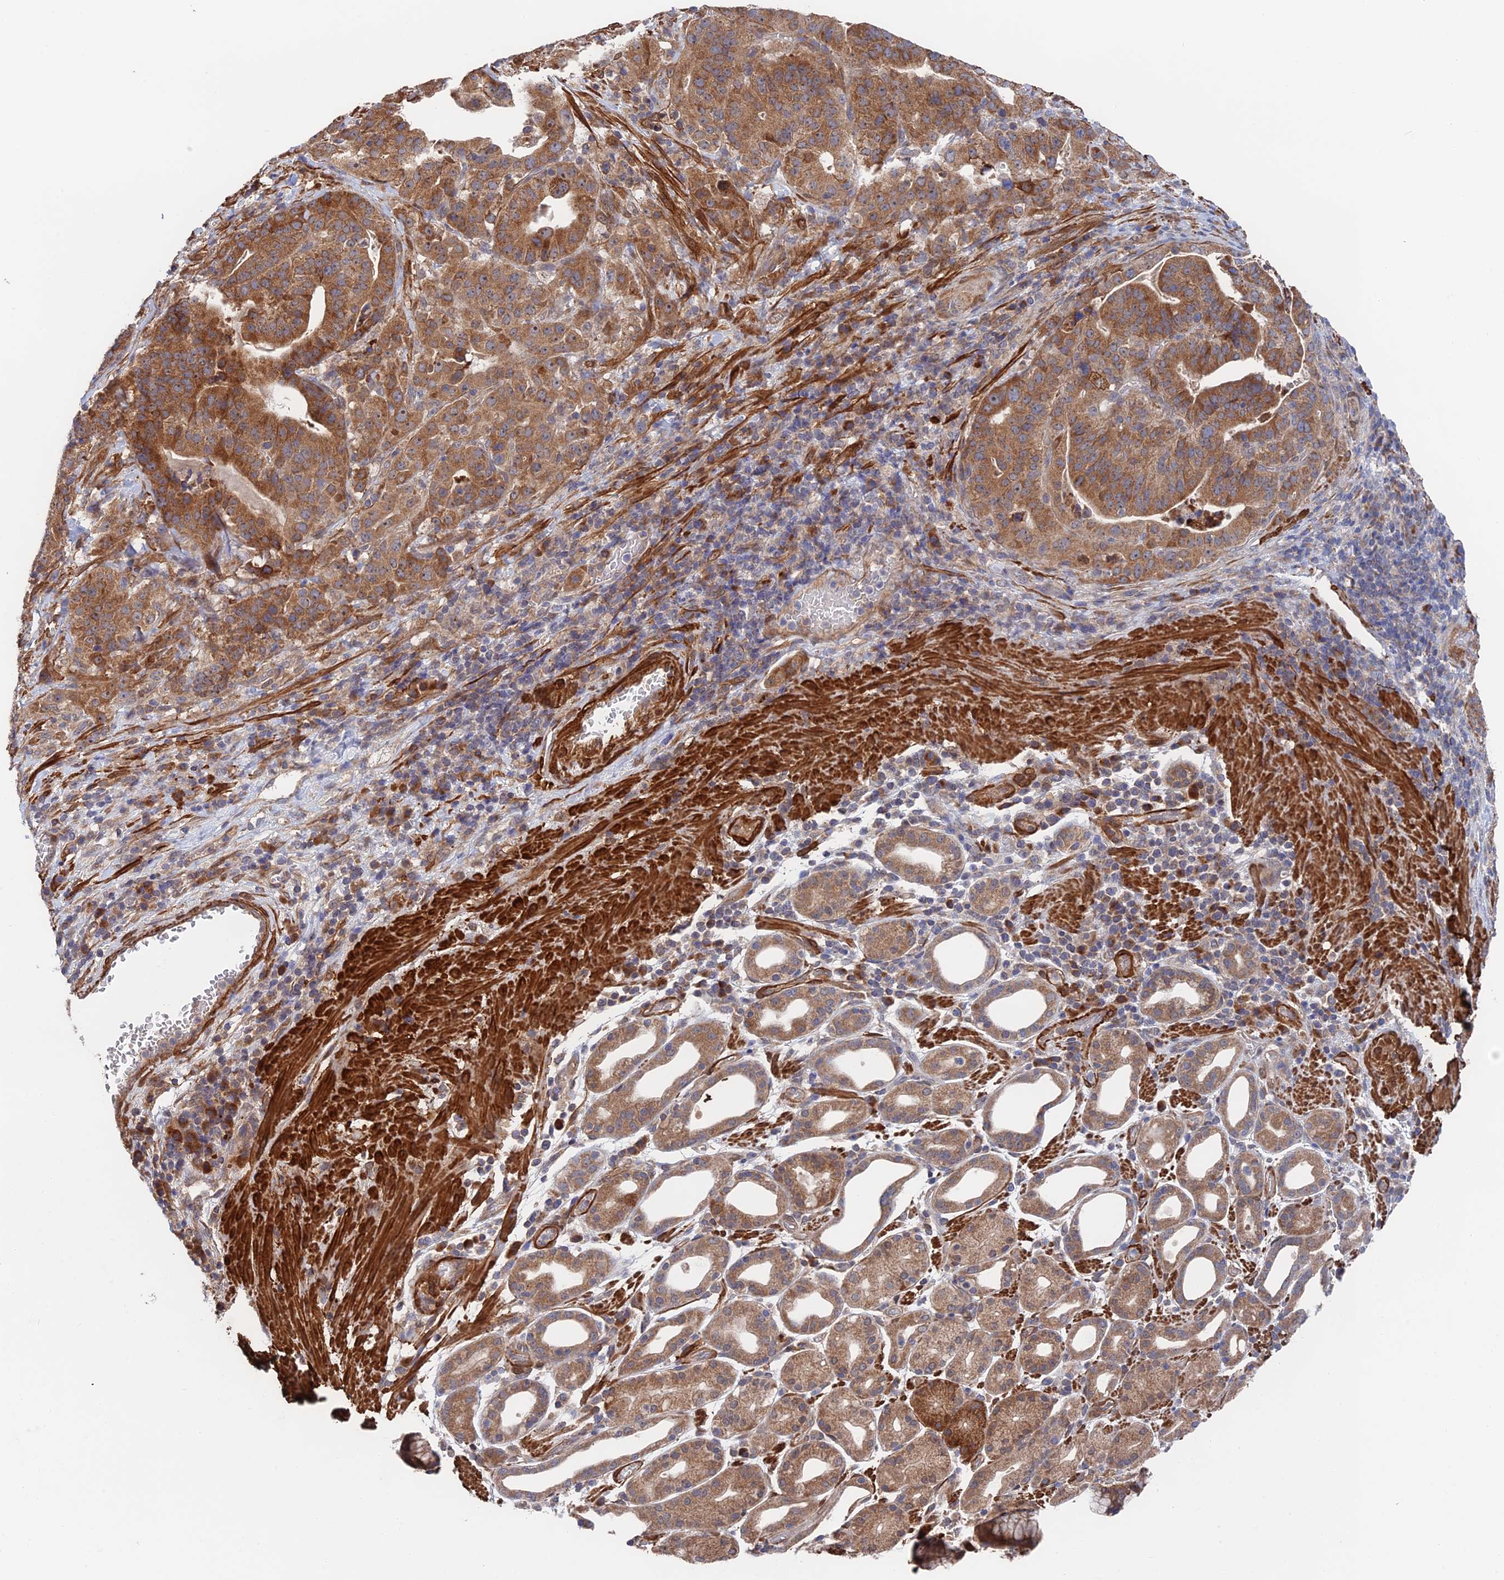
{"staining": {"intensity": "strong", "quantity": ">75%", "location": "cytoplasmic/membranous"}, "tissue": "stomach cancer", "cell_type": "Tumor cells", "image_type": "cancer", "snomed": [{"axis": "morphology", "description": "Adenocarcinoma, NOS"}, {"axis": "topography", "description": "Stomach"}], "caption": "Immunohistochemical staining of stomach adenocarcinoma displays strong cytoplasmic/membranous protein staining in about >75% of tumor cells. (brown staining indicates protein expression, while blue staining denotes nuclei).", "gene": "ZNF320", "patient": {"sex": "male", "age": 48}}